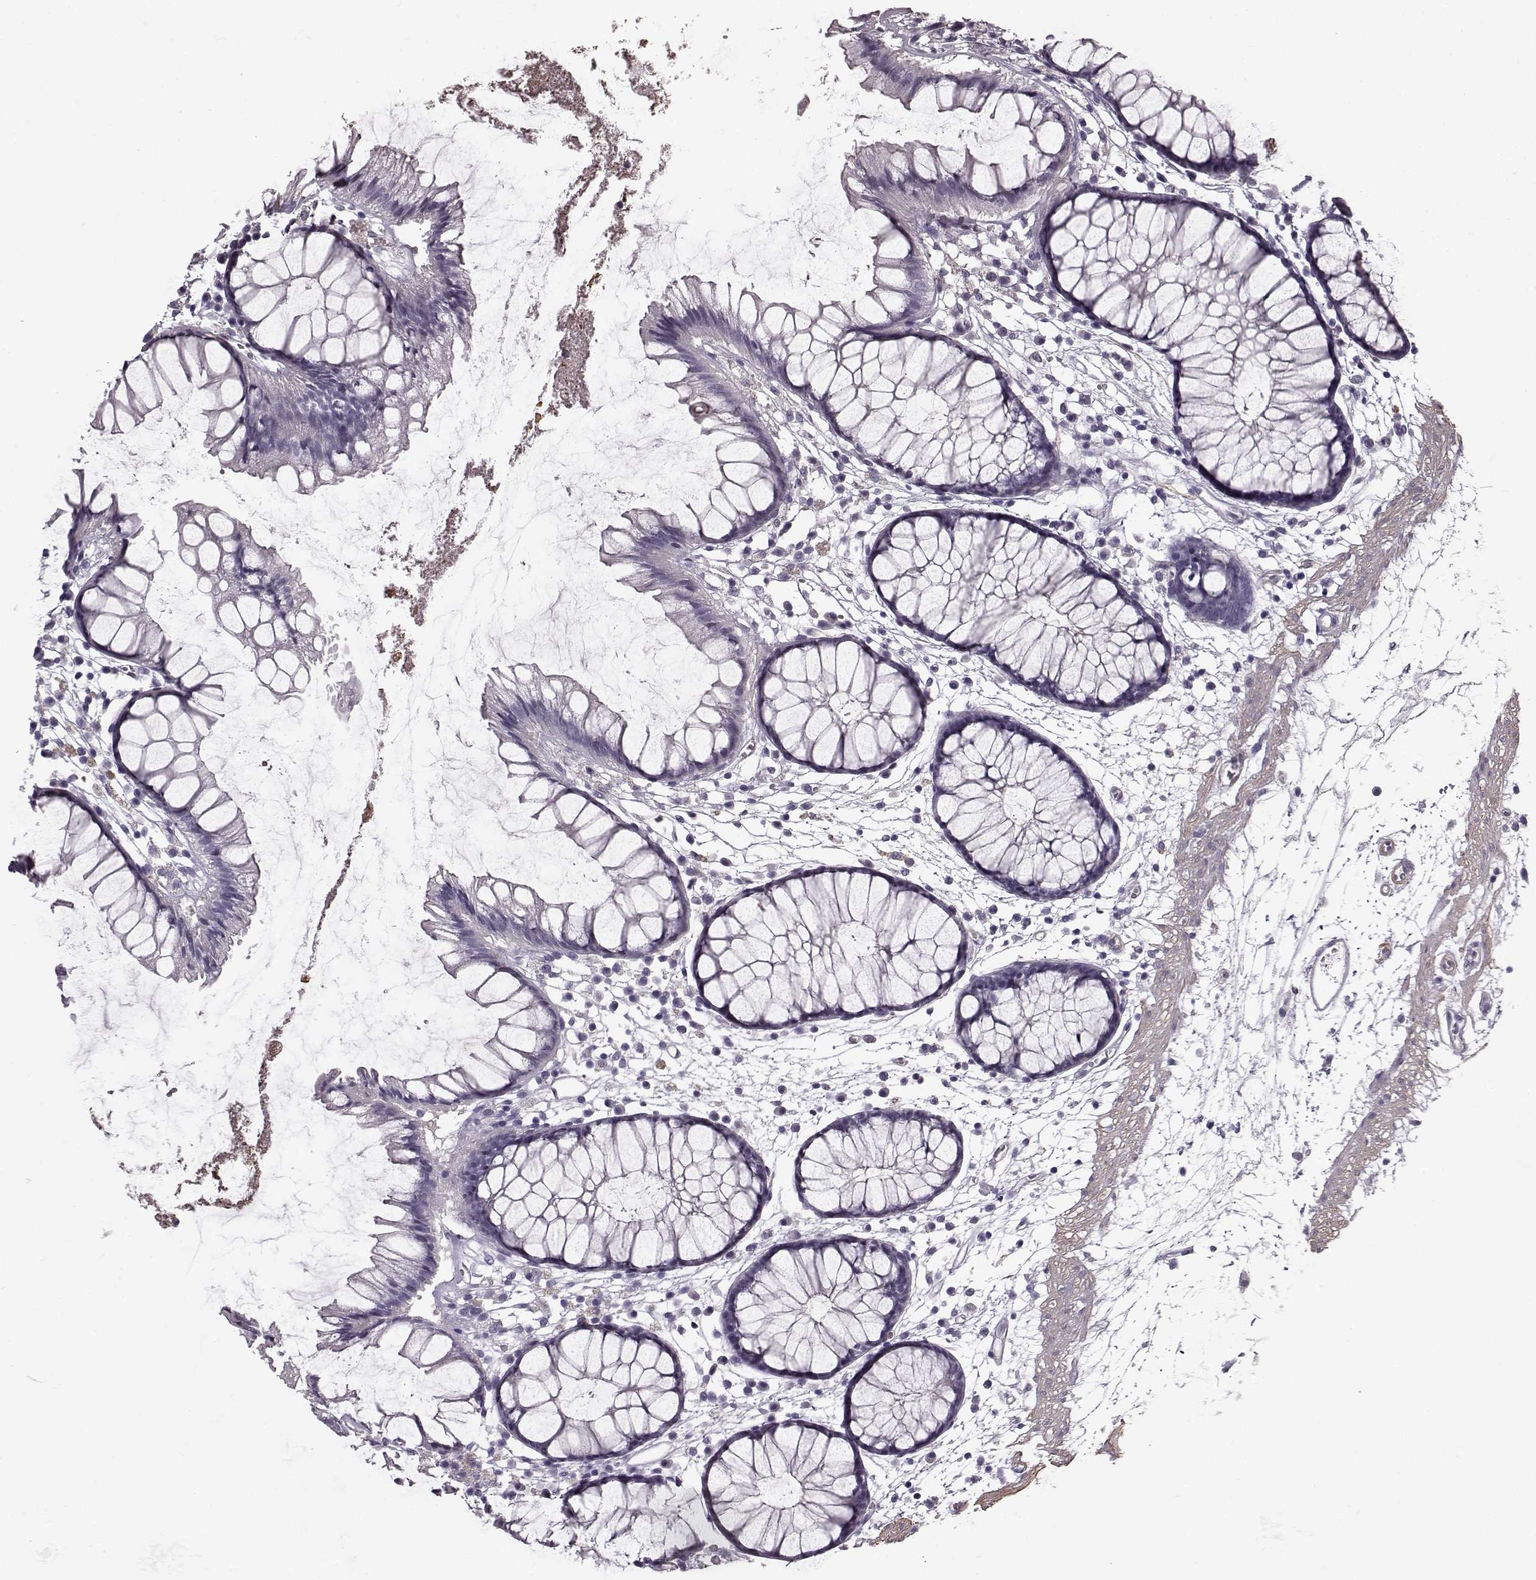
{"staining": {"intensity": "negative", "quantity": "none", "location": "none"}, "tissue": "colon", "cell_type": "Endothelial cells", "image_type": "normal", "snomed": [{"axis": "morphology", "description": "Normal tissue, NOS"}, {"axis": "morphology", "description": "Adenocarcinoma, NOS"}, {"axis": "topography", "description": "Colon"}], "caption": "Immunohistochemical staining of normal human colon shows no significant expression in endothelial cells. Nuclei are stained in blue.", "gene": "SLCO3A1", "patient": {"sex": "male", "age": 65}}